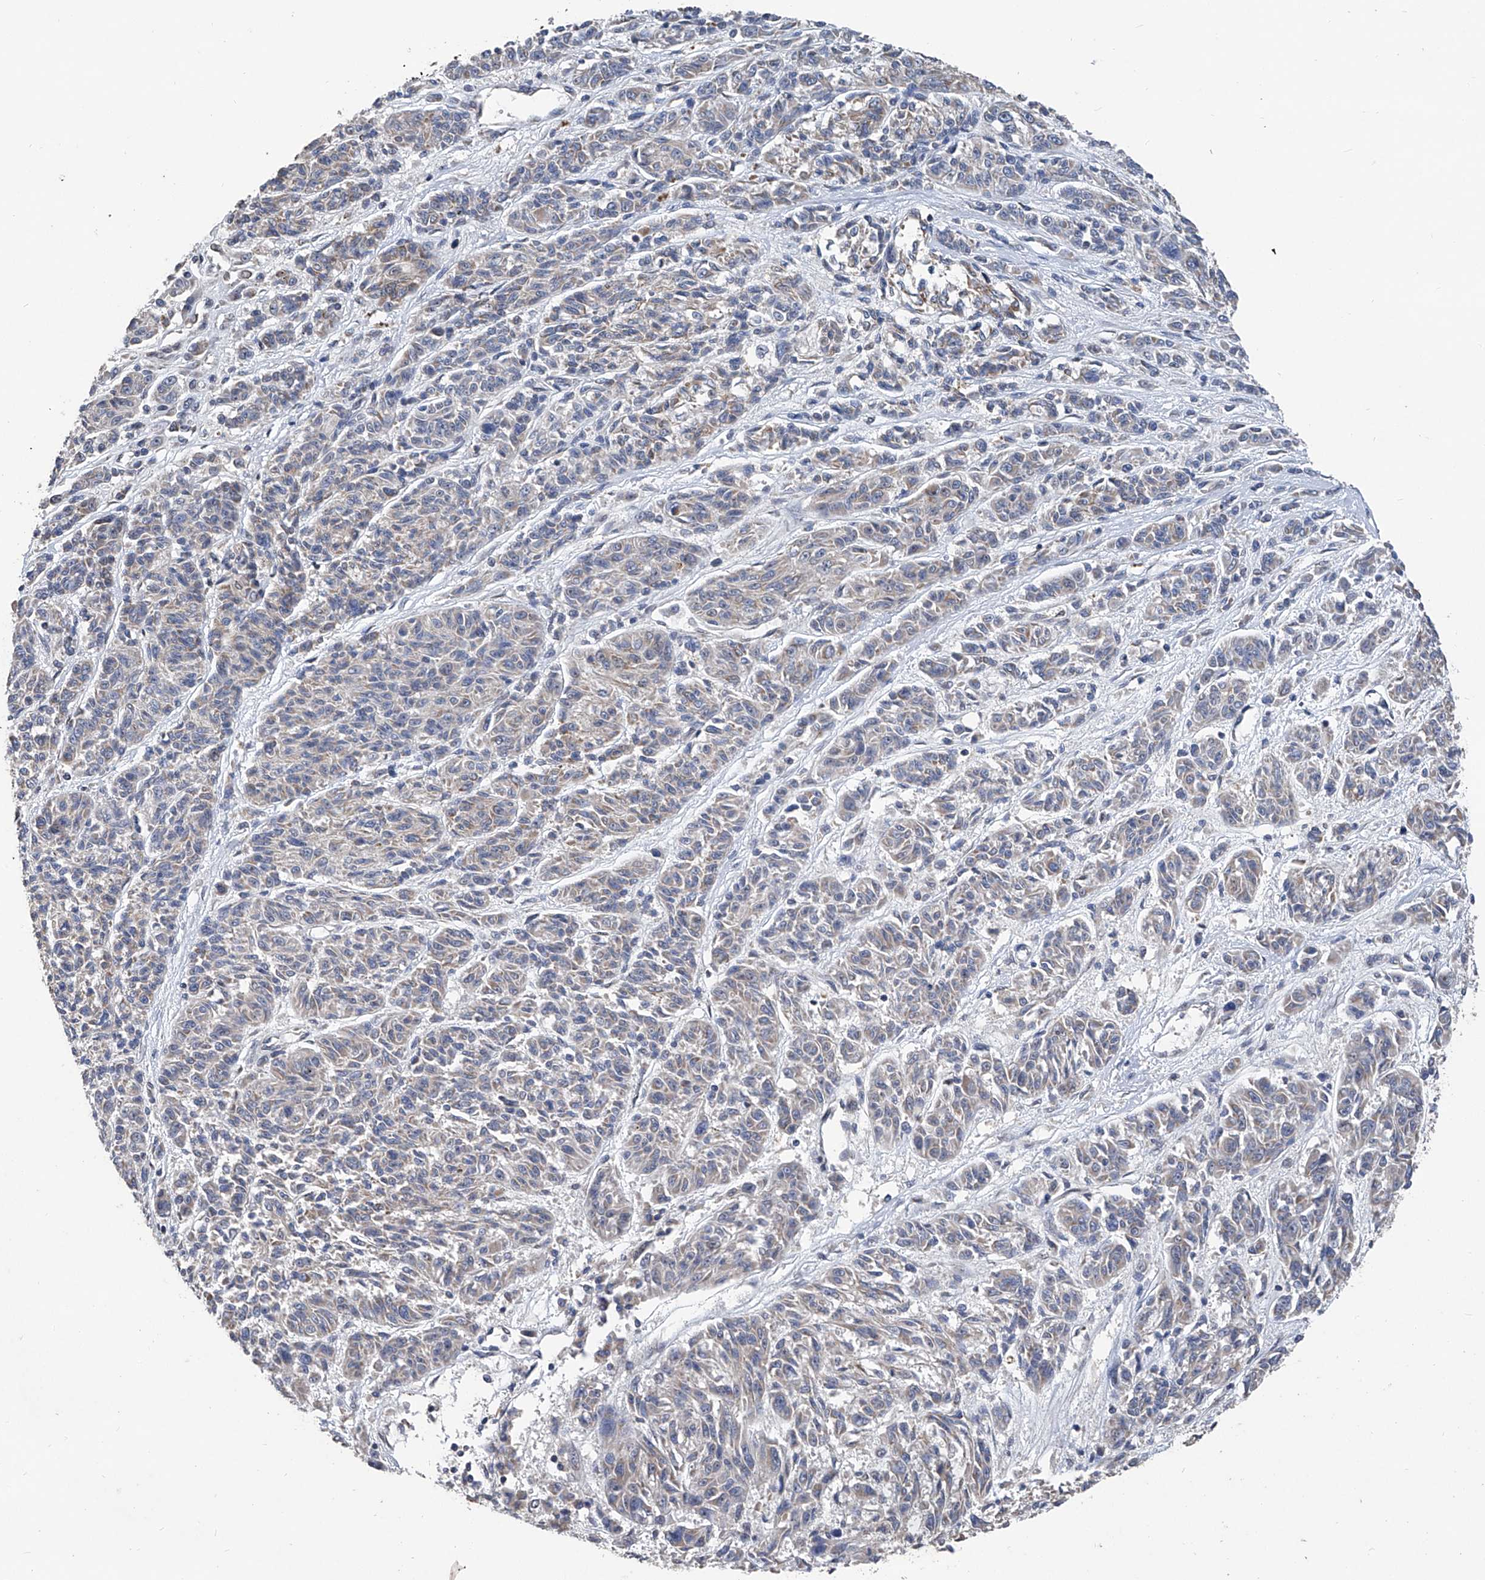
{"staining": {"intensity": "weak", "quantity": "25%-75%", "location": "cytoplasmic/membranous"}, "tissue": "melanoma", "cell_type": "Tumor cells", "image_type": "cancer", "snomed": [{"axis": "morphology", "description": "Malignant melanoma, NOS"}, {"axis": "topography", "description": "Skin"}], "caption": "IHC staining of melanoma, which displays low levels of weak cytoplasmic/membranous positivity in approximately 25%-75% of tumor cells indicating weak cytoplasmic/membranous protein positivity. The staining was performed using DAB (3,3'-diaminobenzidine) (brown) for protein detection and nuclei were counterstained in hematoxylin (blue).", "gene": "BCKDHB", "patient": {"sex": "male", "age": 53}}